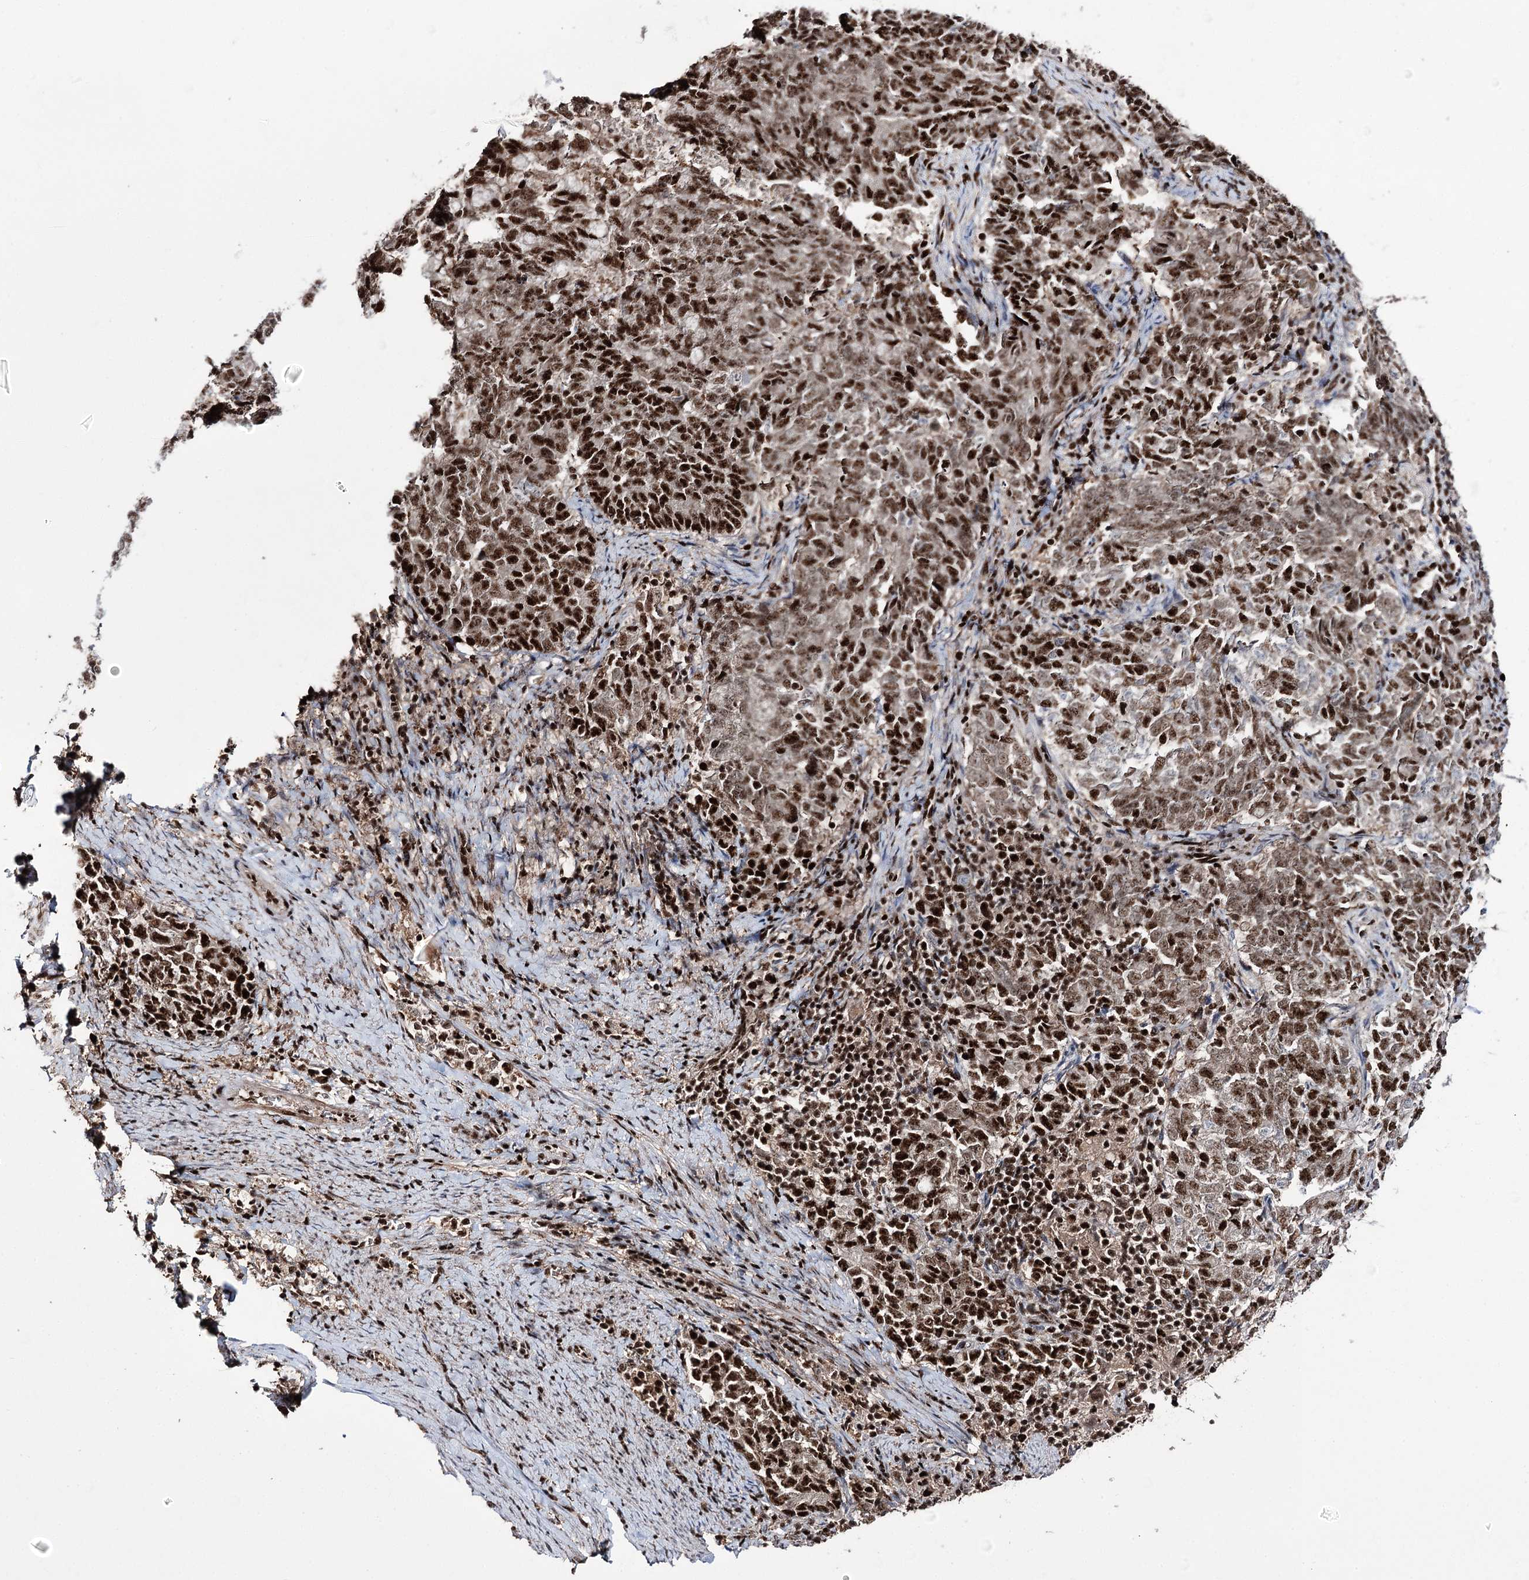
{"staining": {"intensity": "strong", "quantity": ">75%", "location": "nuclear"}, "tissue": "endometrial cancer", "cell_type": "Tumor cells", "image_type": "cancer", "snomed": [{"axis": "morphology", "description": "Adenocarcinoma, NOS"}, {"axis": "topography", "description": "Endometrium"}], "caption": "Immunohistochemistry (IHC) staining of adenocarcinoma (endometrial), which demonstrates high levels of strong nuclear expression in about >75% of tumor cells indicating strong nuclear protein positivity. The staining was performed using DAB (brown) for protein detection and nuclei were counterstained in hematoxylin (blue).", "gene": "PRPF40A", "patient": {"sex": "female", "age": 80}}